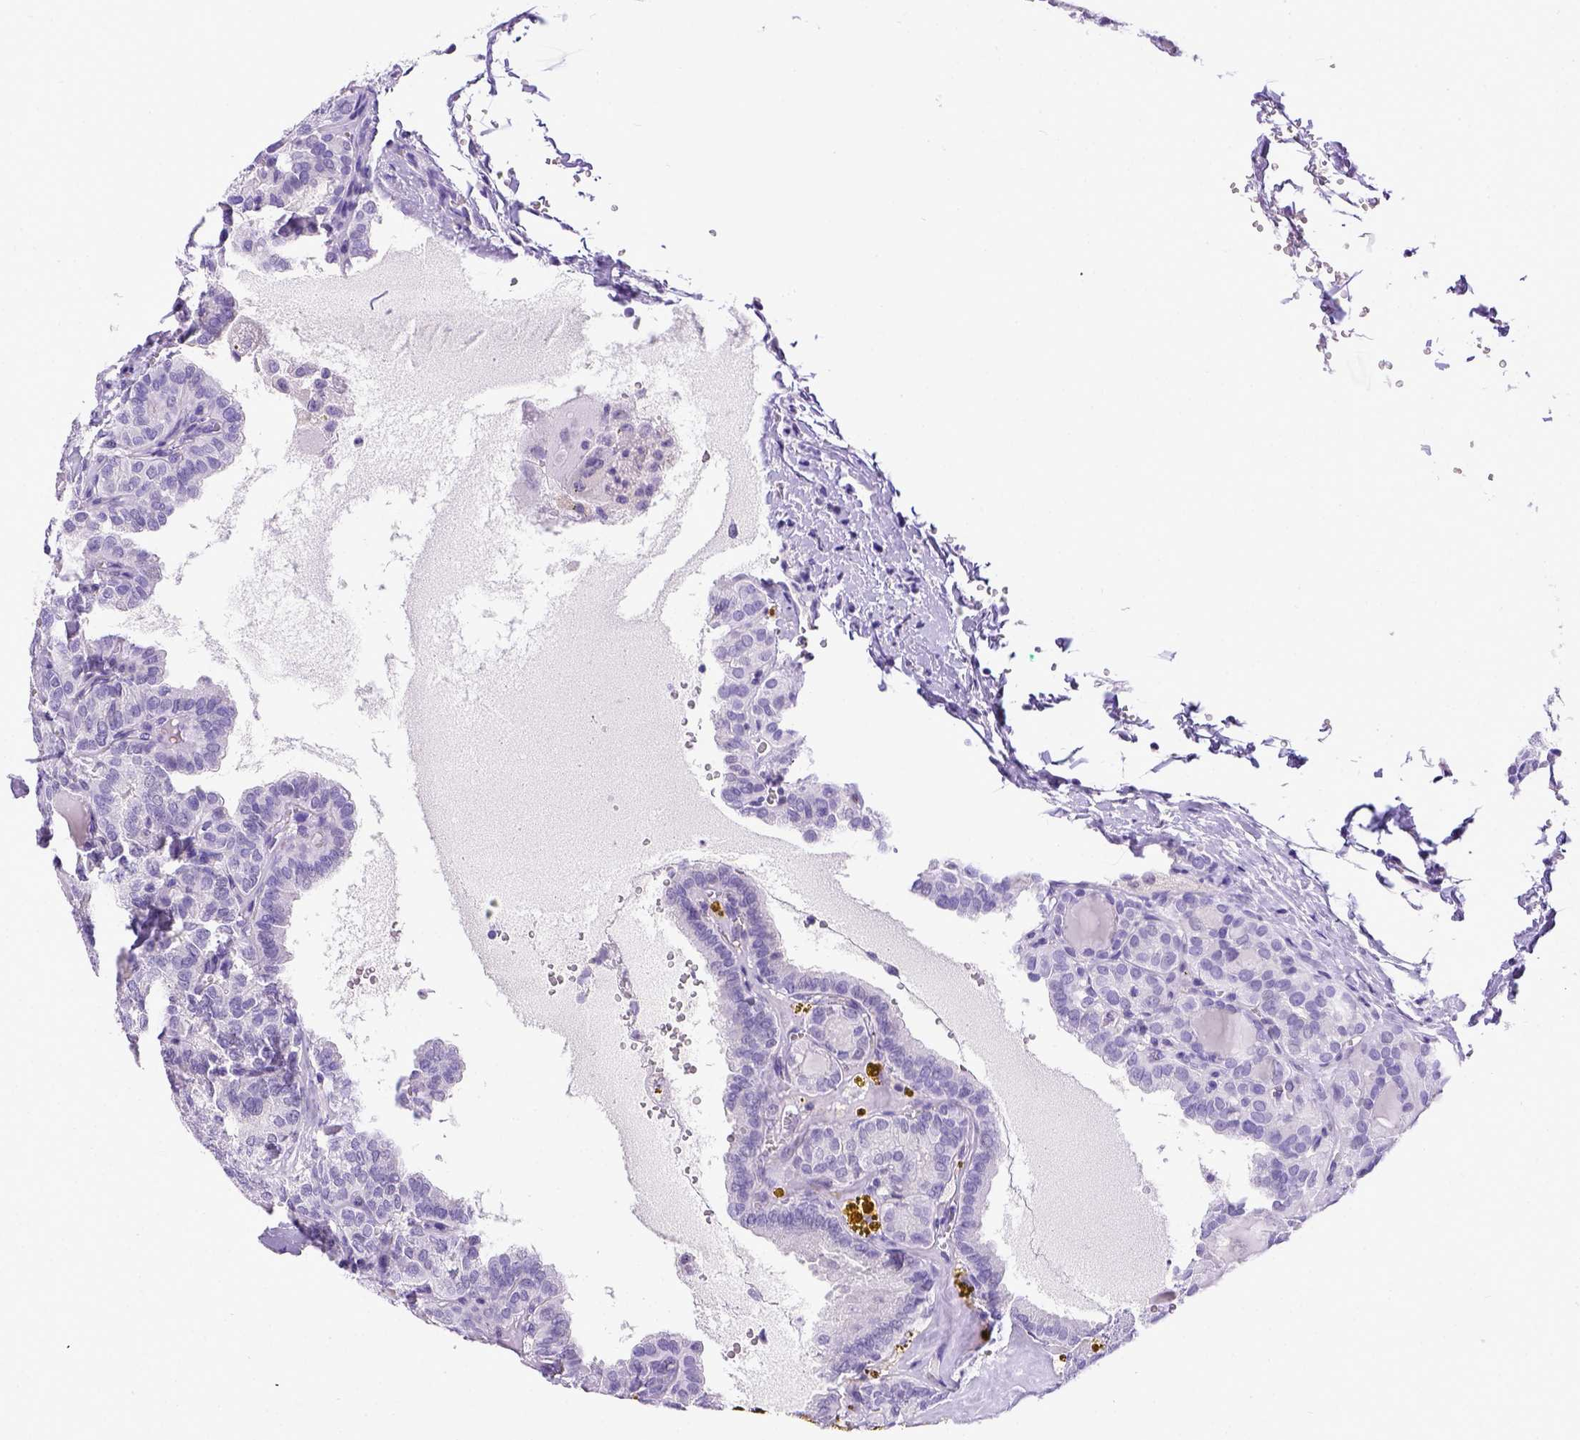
{"staining": {"intensity": "negative", "quantity": "none", "location": "none"}, "tissue": "thyroid cancer", "cell_type": "Tumor cells", "image_type": "cancer", "snomed": [{"axis": "morphology", "description": "Papillary adenocarcinoma, NOS"}, {"axis": "topography", "description": "Thyroid gland"}], "caption": "Micrograph shows no protein expression in tumor cells of thyroid papillary adenocarcinoma tissue.", "gene": "ESR1", "patient": {"sex": "female", "age": 41}}